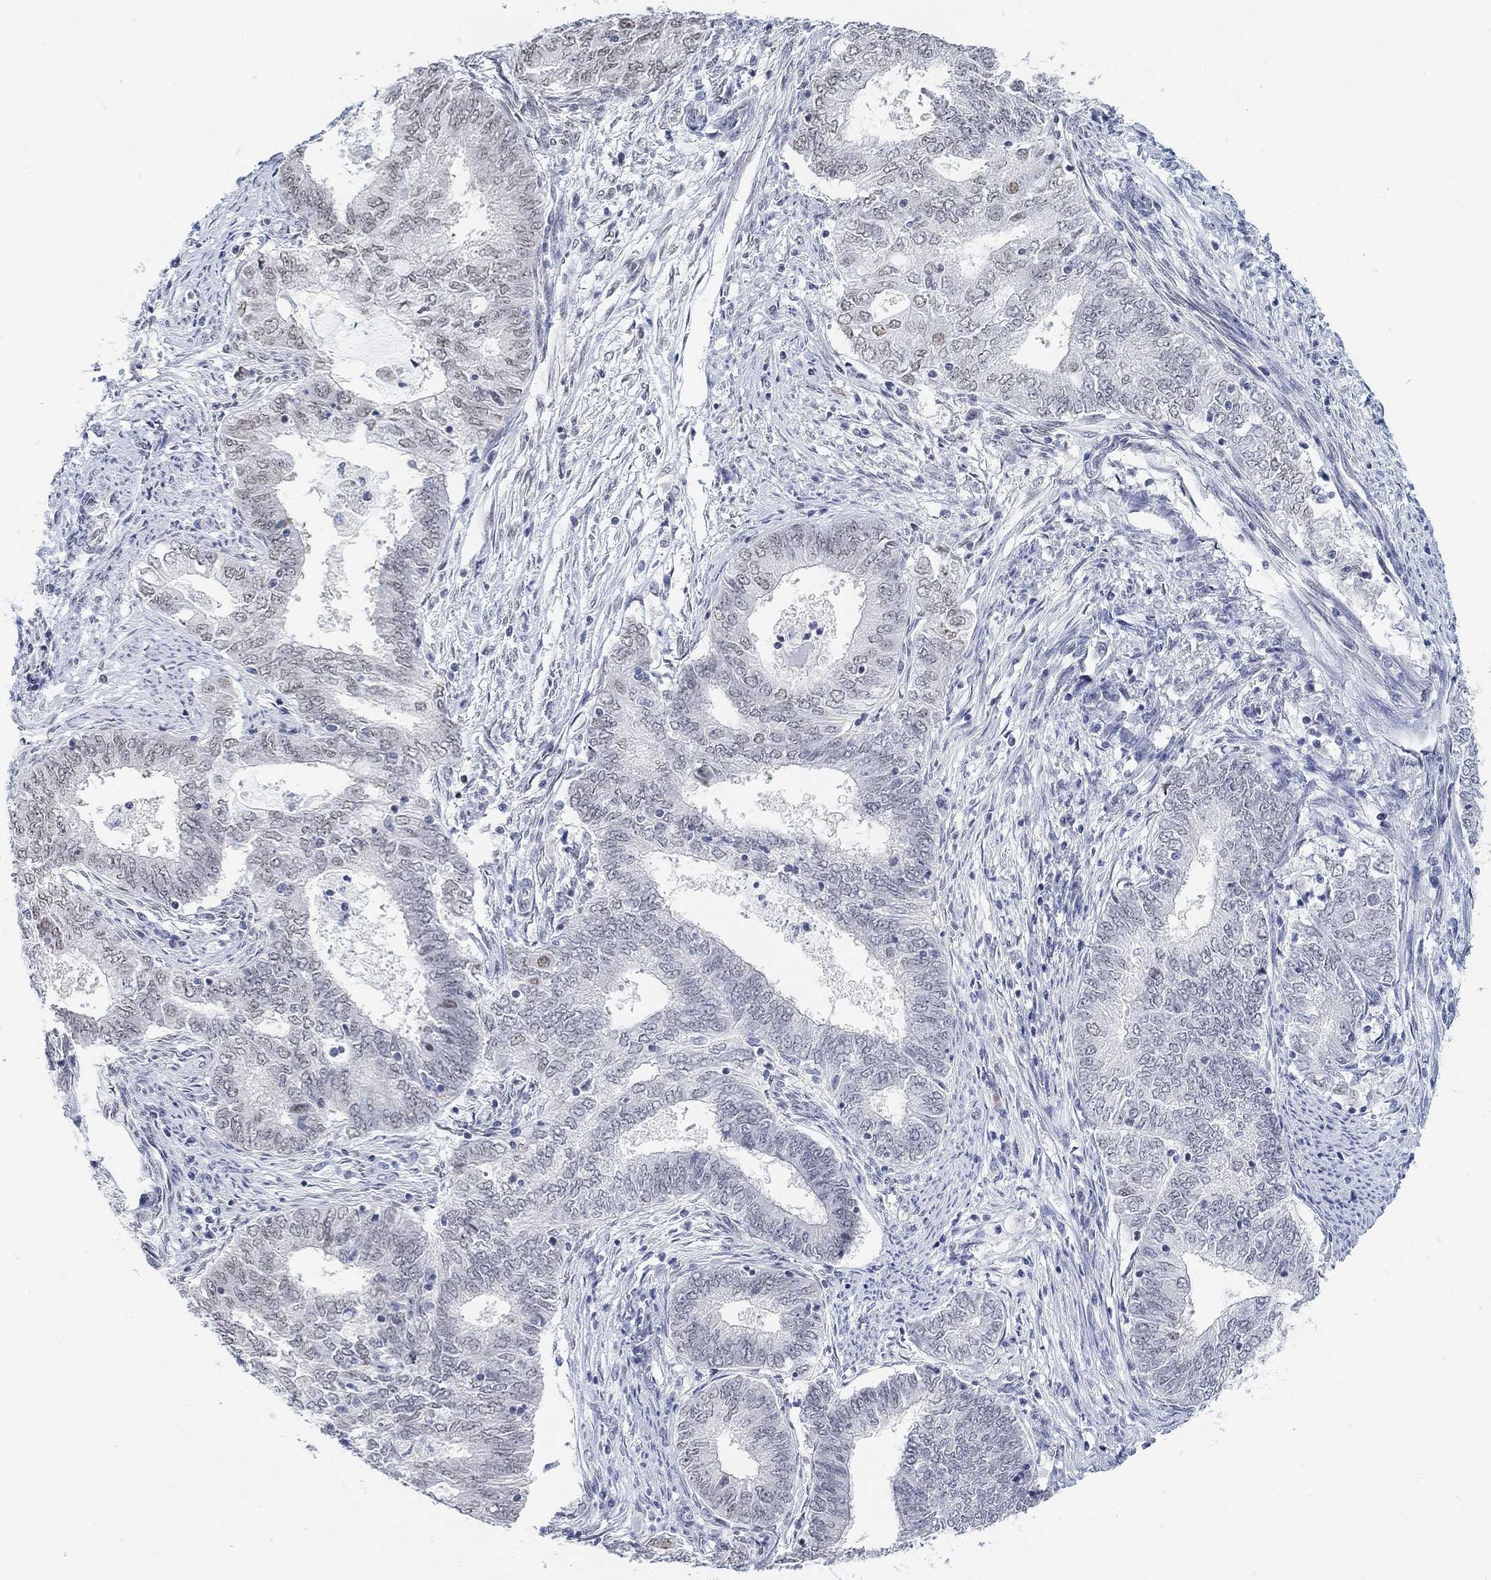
{"staining": {"intensity": "weak", "quantity": "<25%", "location": "nuclear"}, "tissue": "endometrial cancer", "cell_type": "Tumor cells", "image_type": "cancer", "snomed": [{"axis": "morphology", "description": "Adenocarcinoma, NOS"}, {"axis": "topography", "description": "Endometrium"}], "caption": "The immunohistochemistry (IHC) photomicrograph has no significant expression in tumor cells of adenocarcinoma (endometrial) tissue.", "gene": "PURG", "patient": {"sex": "female", "age": 62}}